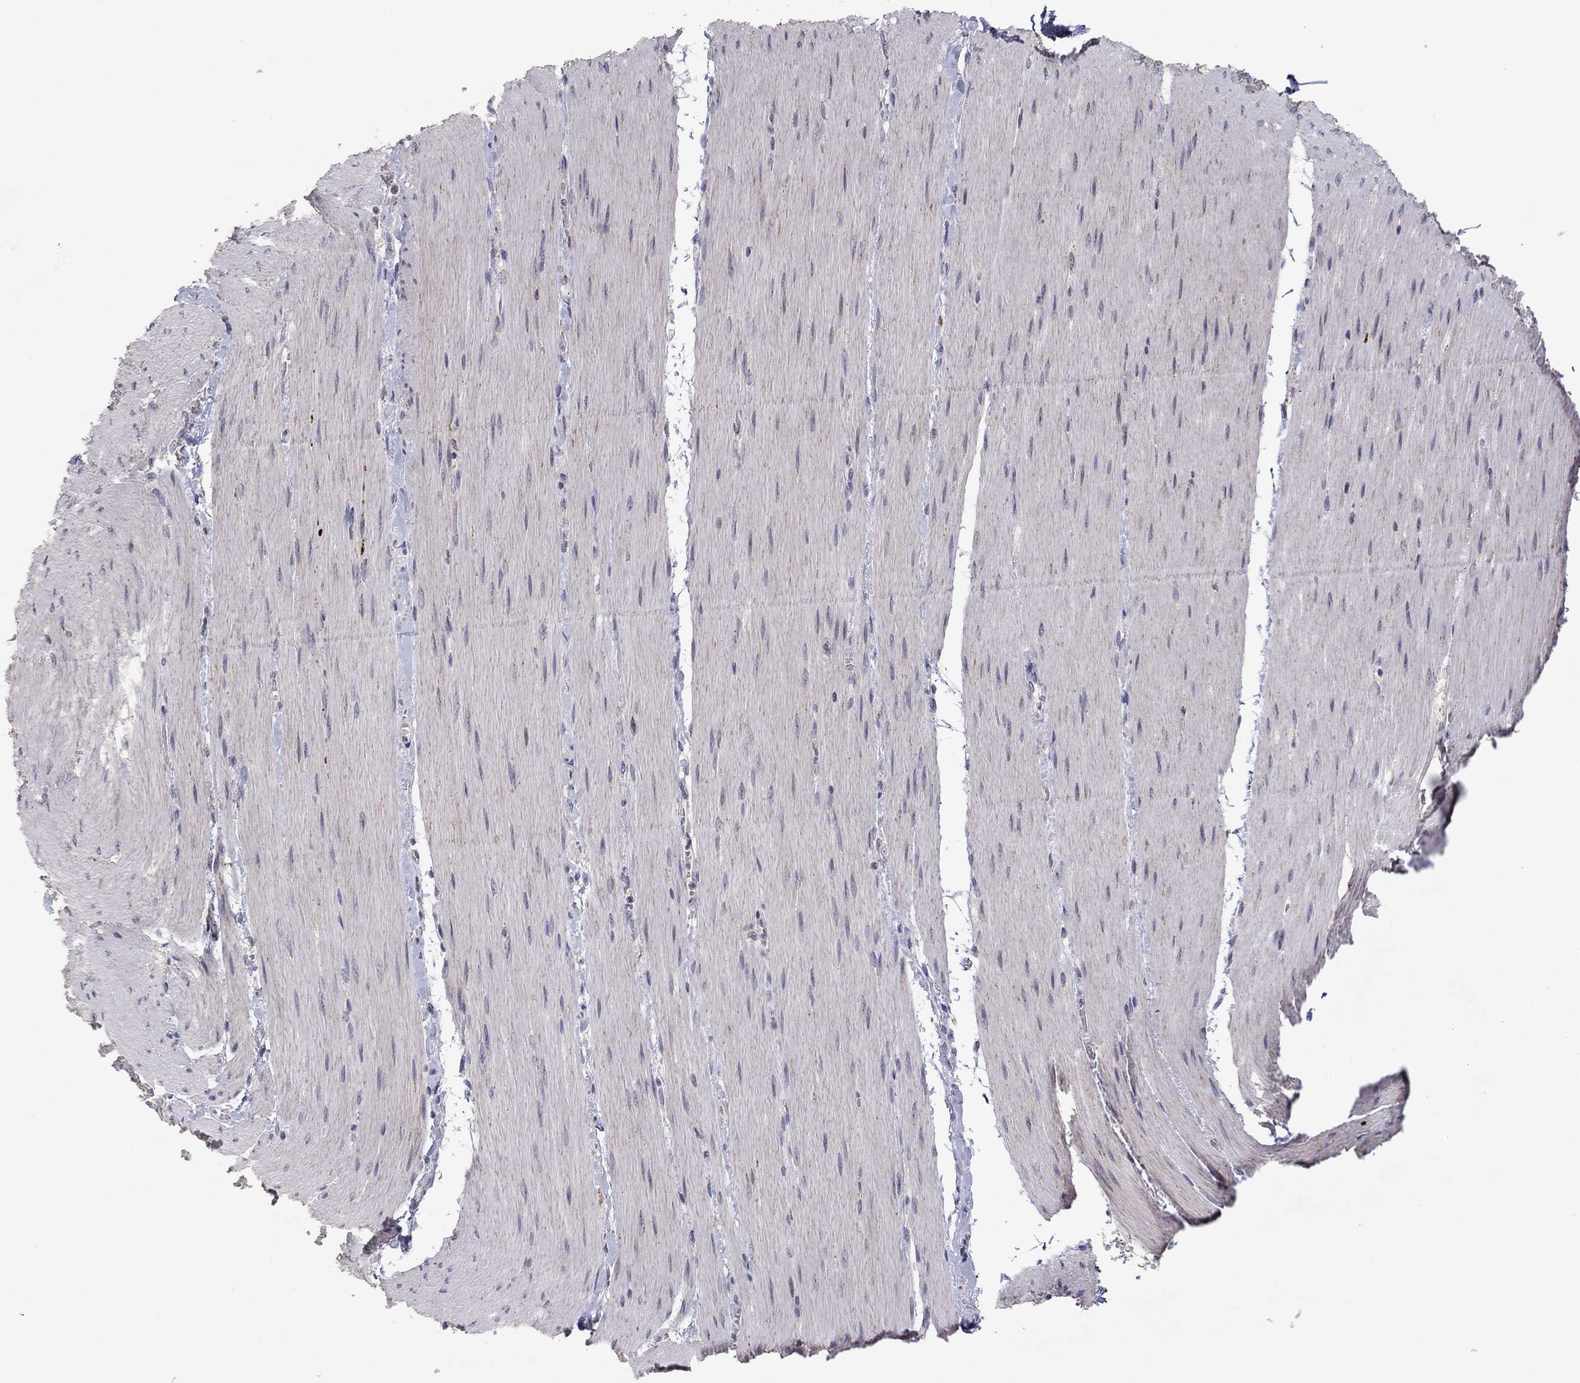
{"staining": {"intensity": "negative", "quantity": "none", "location": "none"}, "tissue": "adipose tissue", "cell_type": "Adipocytes", "image_type": "normal", "snomed": [{"axis": "morphology", "description": "Normal tissue, NOS"}, {"axis": "topography", "description": "Smooth muscle"}, {"axis": "topography", "description": "Duodenum"}, {"axis": "topography", "description": "Peripheral nerve tissue"}], "caption": "Immunohistochemistry (IHC) of normal human adipose tissue reveals no positivity in adipocytes. The staining was performed using DAB to visualize the protein expression in brown, while the nuclei were stained in blue with hematoxylin (Magnification: 20x).", "gene": "CRACDL", "patient": {"sex": "female", "age": 61}}